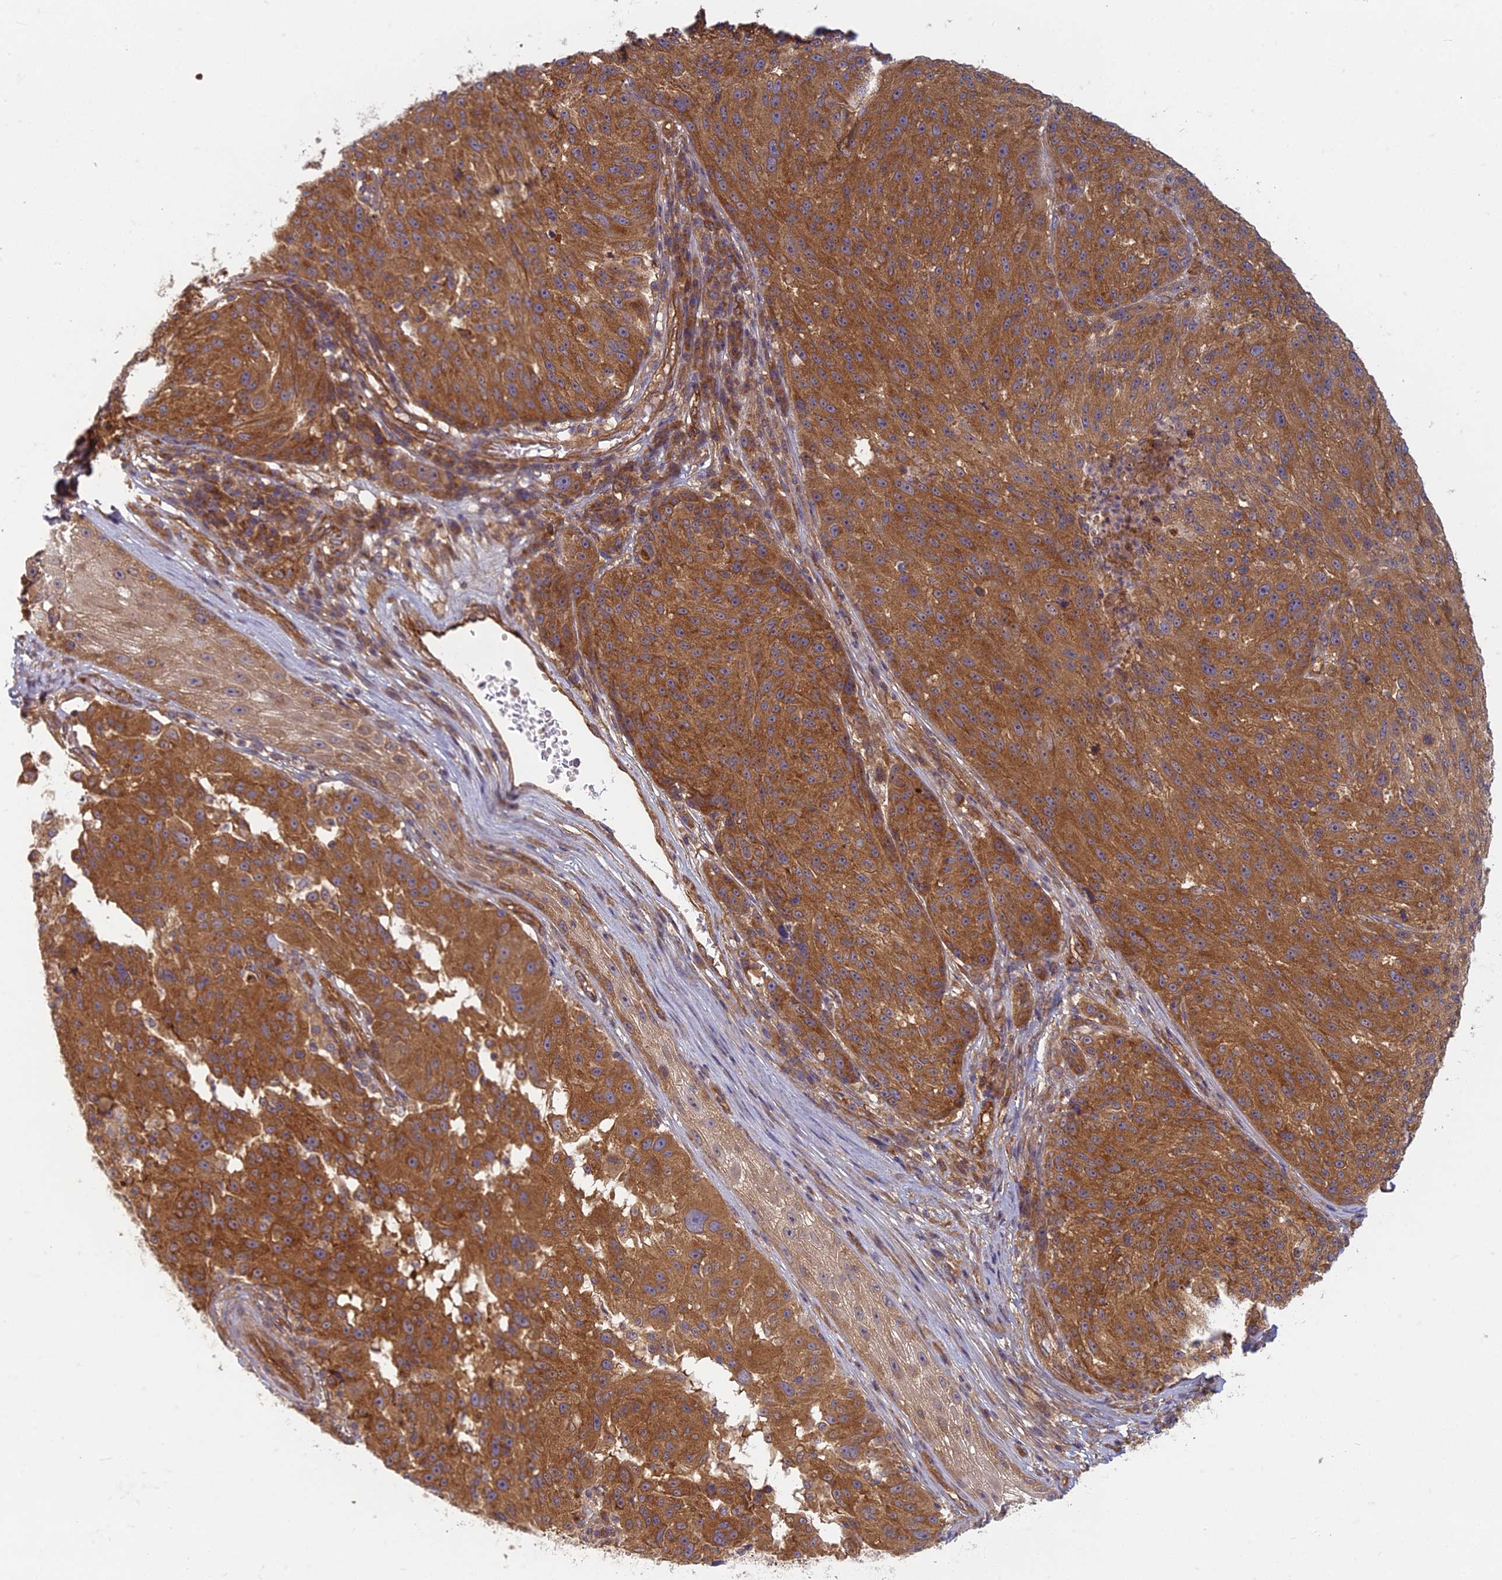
{"staining": {"intensity": "strong", "quantity": ">75%", "location": "cytoplasmic/membranous"}, "tissue": "melanoma", "cell_type": "Tumor cells", "image_type": "cancer", "snomed": [{"axis": "morphology", "description": "Malignant melanoma, NOS"}, {"axis": "topography", "description": "Skin"}], "caption": "A brown stain shows strong cytoplasmic/membranous expression of a protein in human melanoma tumor cells.", "gene": "TCF25", "patient": {"sex": "male", "age": 53}}